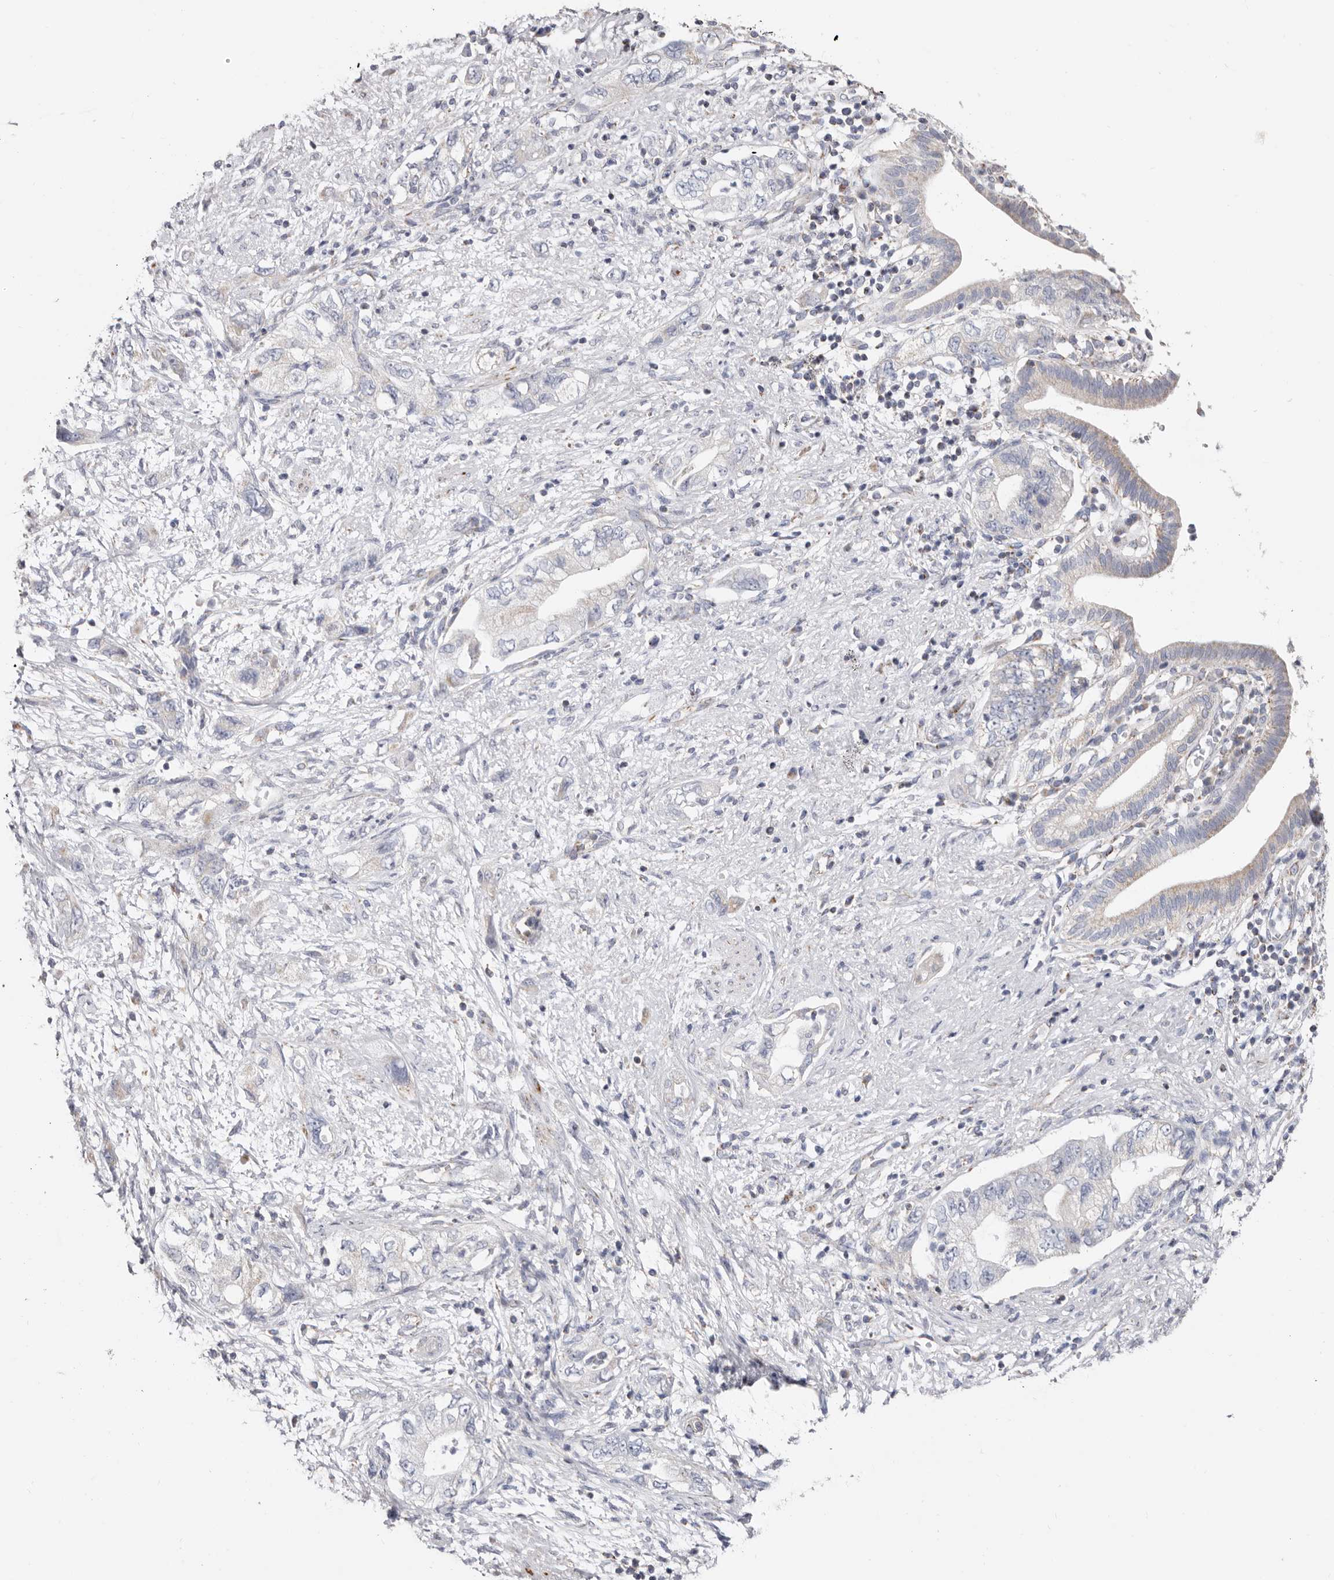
{"staining": {"intensity": "weak", "quantity": "<25%", "location": "cytoplasmic/membranous"}, "tissue": "pancreatic cancer", "cell_type": "Tumor cells", "image_type": "cancer", "snomed": [{"axis": "morphology", "description": "Adenocarcinoma, NOS"}, {"axis": "topography", "description": "Pancreas"}], "caption": "Immunohistochemical staining of human pancreatic adenocarcinoma displays no significant expression in tumor cells.", "gene": "RSPO2", "patient": {"sex": "female", "age": 73}}